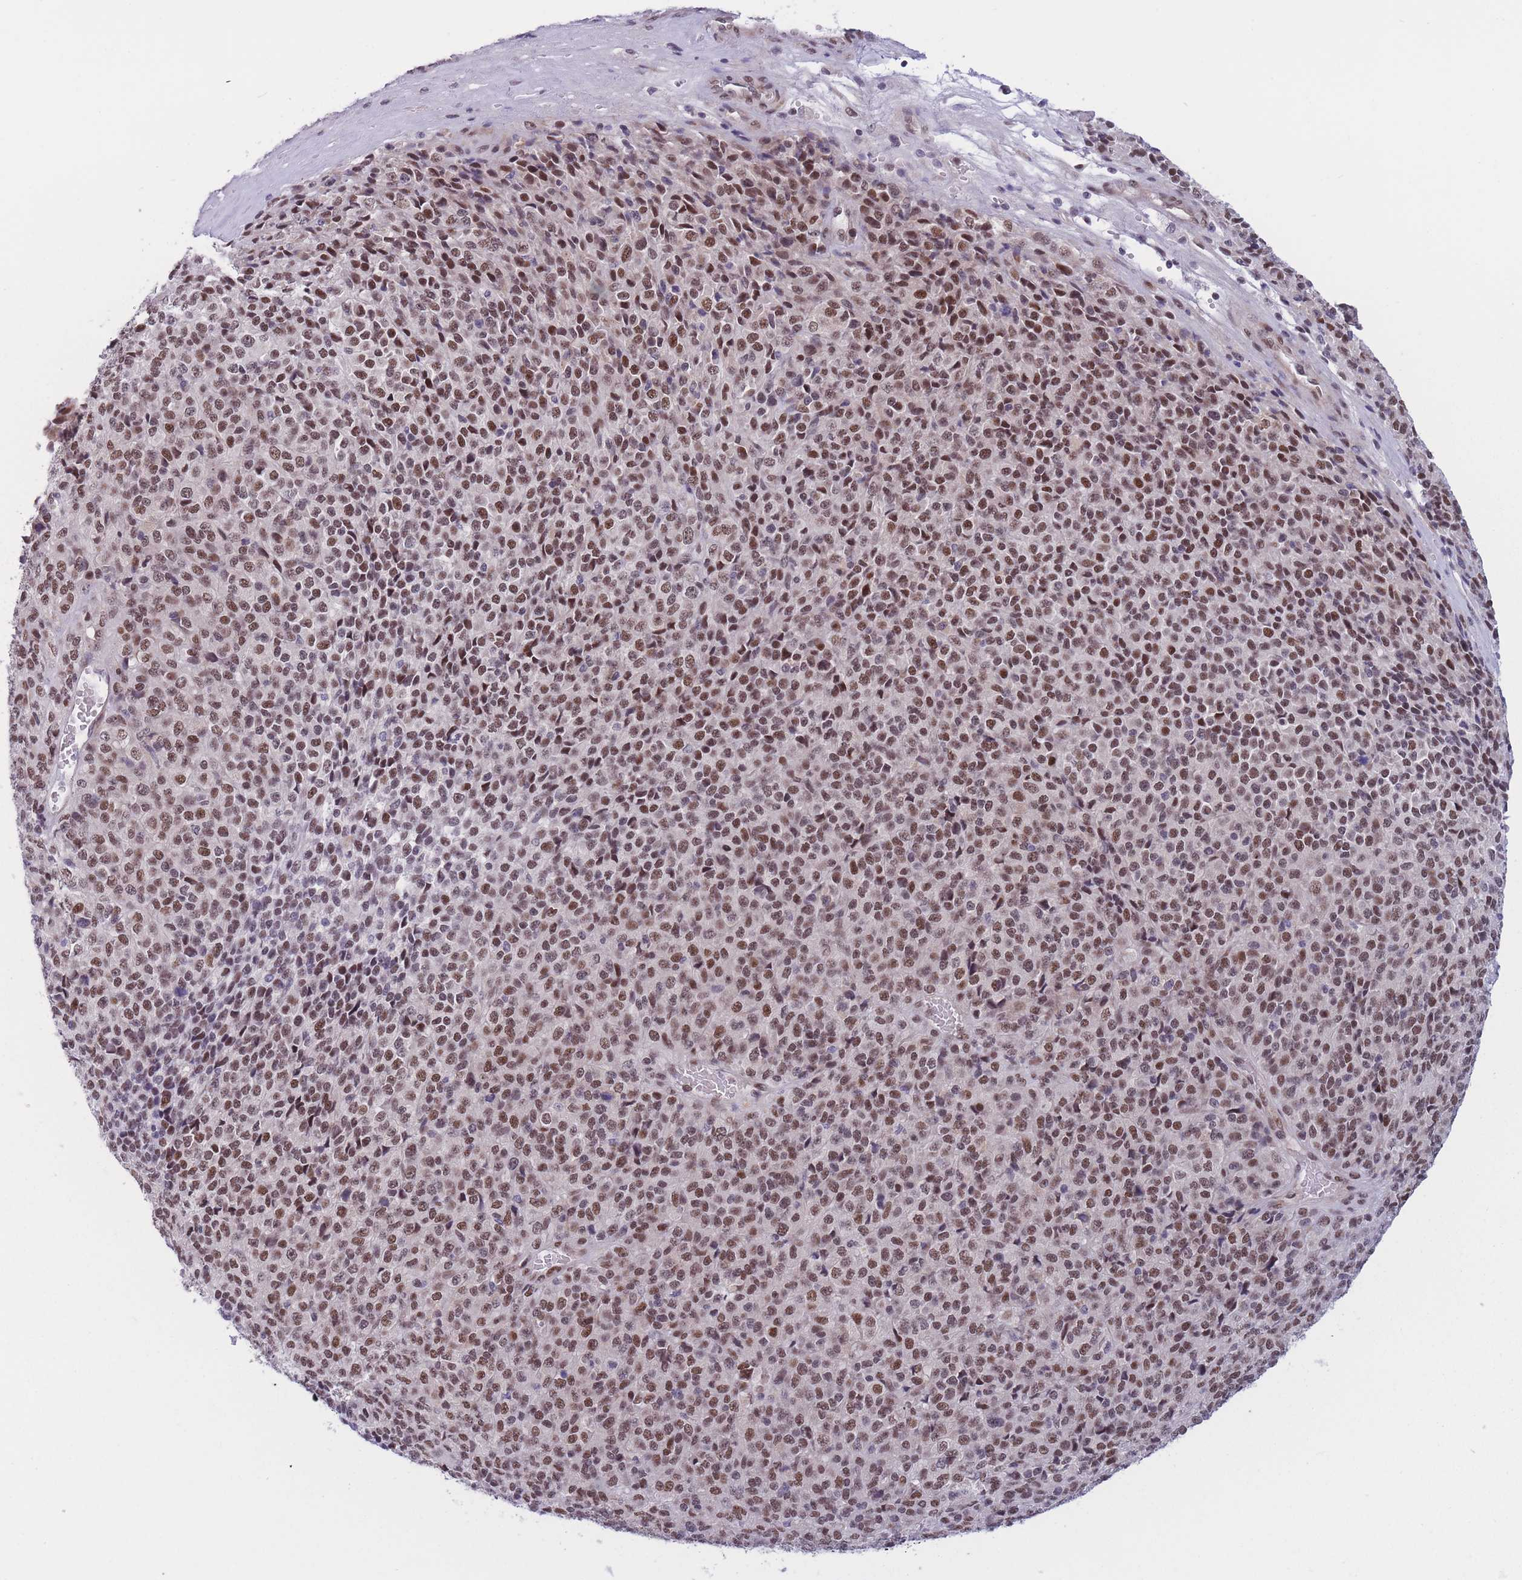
{"staining": {"intensity": "moderate", "quantity": ">75%", "location": "nuclear"}, "tissue": "melanoma", "cell_type": "Tumor cells", "image_type": "cancer", "snomed": [{"axis": "morphology", "description": "Malignant melanoma, Metastatic site"}, {"axis": "topography", "description": "Brain"}], "caption": "Human melanoma stained with a brown dye demonstrates moderate nuclear positive positivity in approximately >75% of tumor cells.", "gene": "BCL9L", "patient": {"sex": "female", "age": 56}}